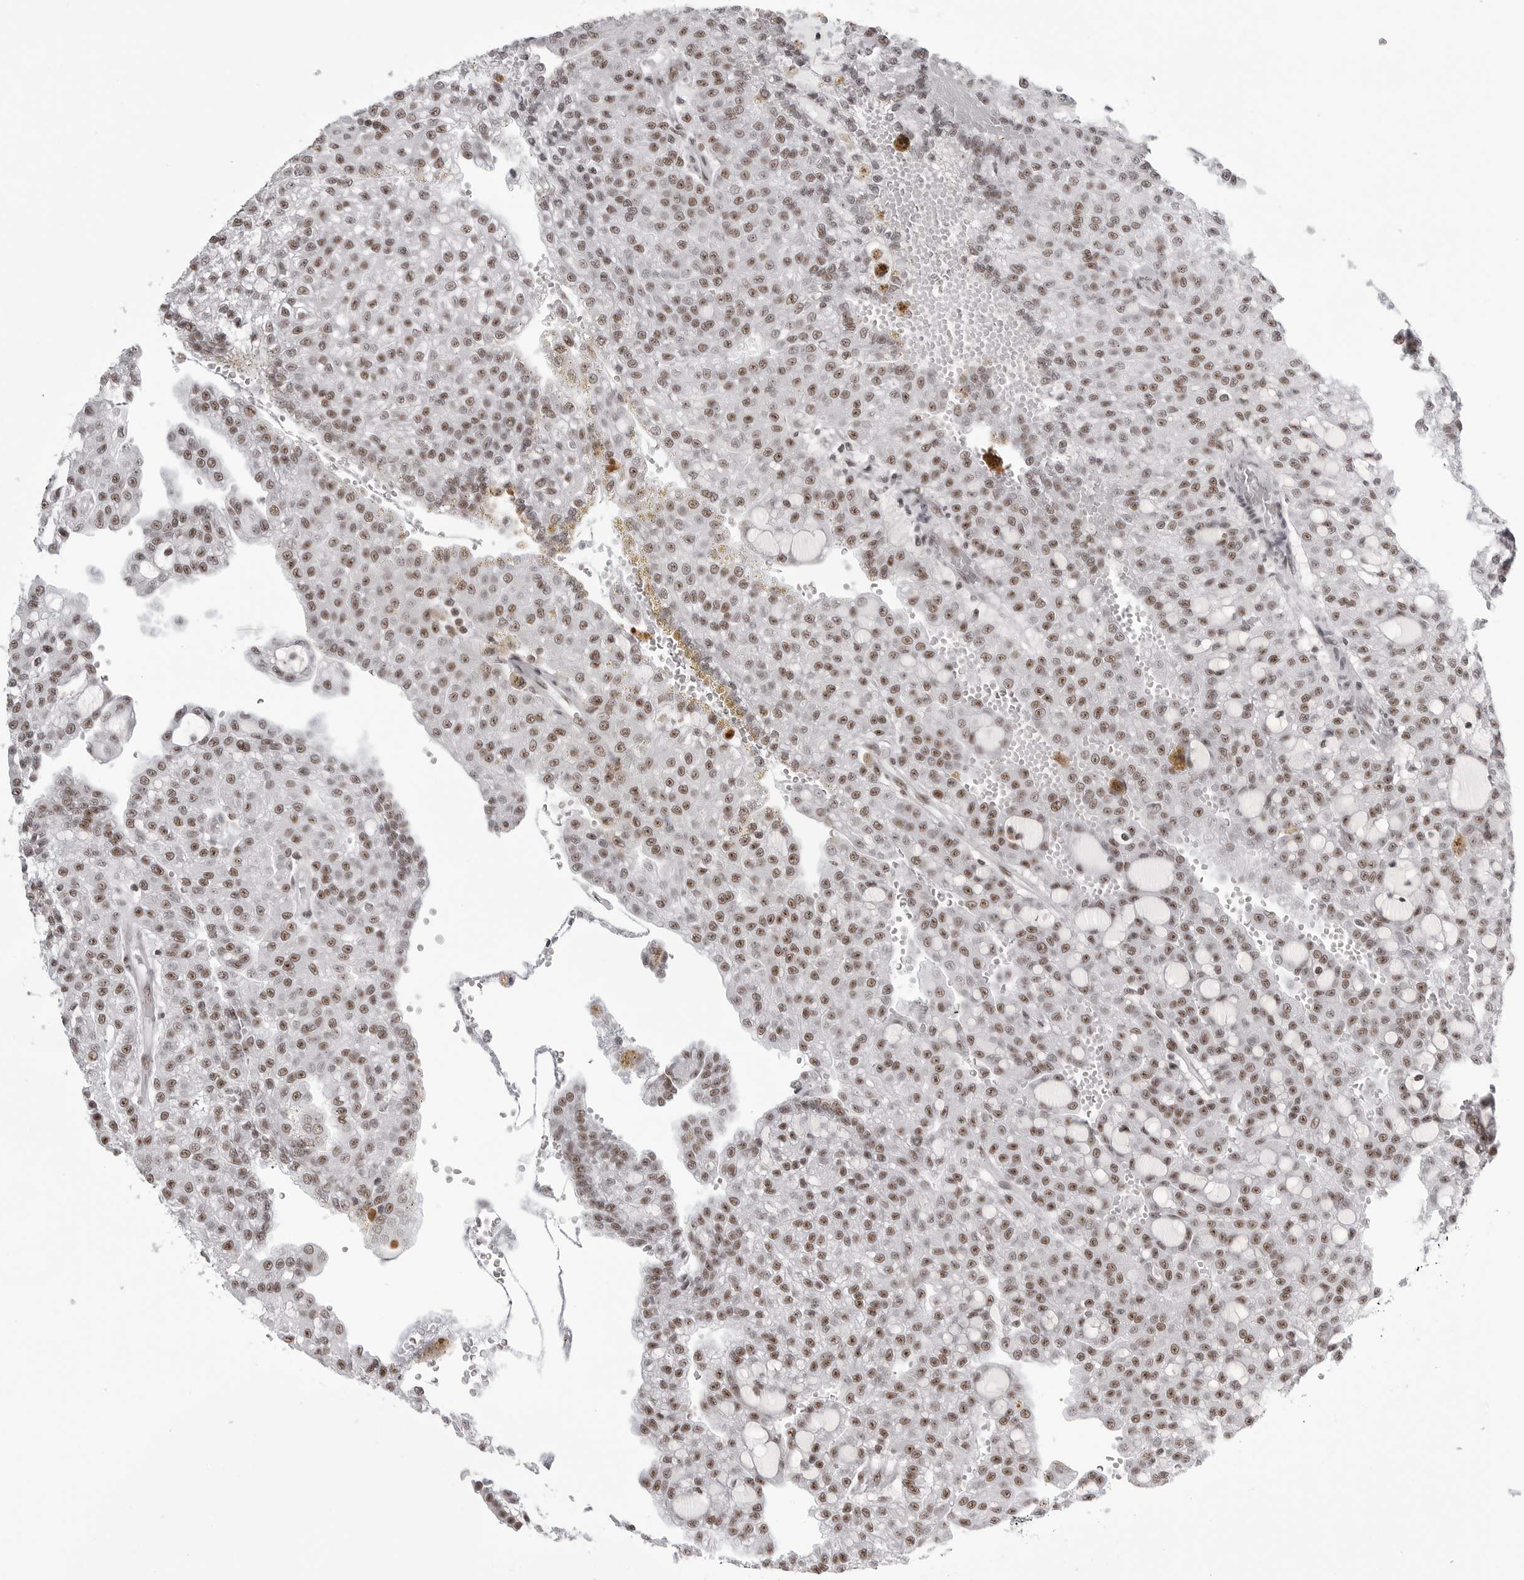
{"staining": {"intensity": "moderate", "quantity": ">75%", "location": "nuclear"}, "tissue": "renal cancer", "cell_type": "Tumor cells", "image_type": "cancer", "snomed": [{"axis": "morphology", "description": "Adenocarcinoma, NOS"}, {"axis": "topography", "description": "Kidney"}], "caption": "High-magnification brightfield microscopy of renal cancer stained with DAB (3,3'-diaminobenzidine) (brown) and counterstained with hematoxylin (blue). tumor cells exhibit moderate nuclear positivity is identified in about>75% of cells.", "gene": "WRAP53", "patient": {"sex": "male", "age": 63}}